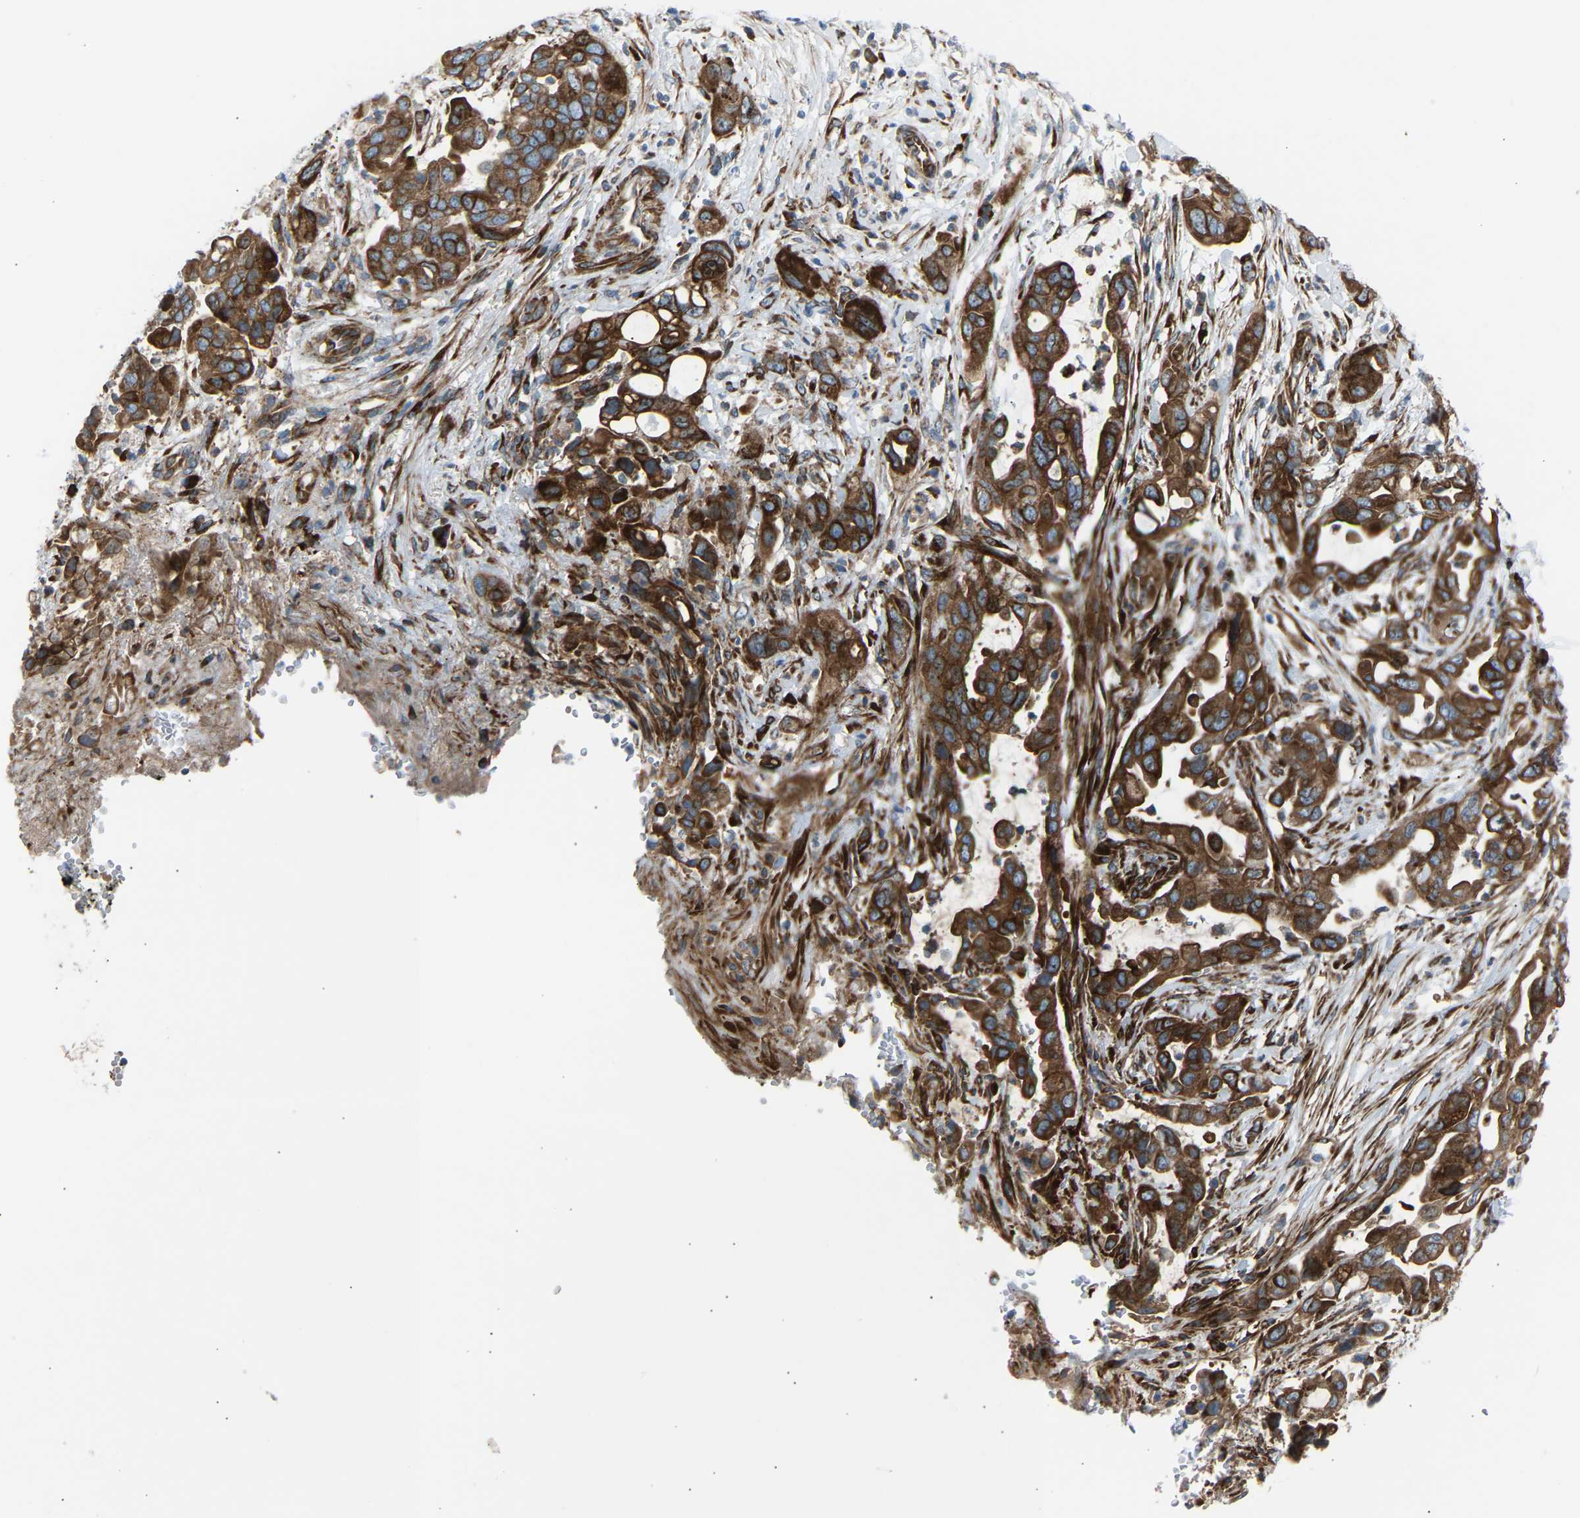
{"staining": {"intensity": "strong", "quantity": ">75%", "location": "cytoplasmic/membranous"}, "tissue": "pancreatic cancer", "cell_type": "Tumor cells", "image_type": "cancer", "snomed": [{"axis": "morphology", "description": "Adenocarcinoma, NOS"}, {"axis": "topography", "description": "Pancreas"}], "caption": "Pancreatic adenocarcinoma stained for a protein displays strong cytoplasmic/membranous positivity in tumor cells.", "gene": "VPS41", "patient": {"sex": "female", "age": 70}}